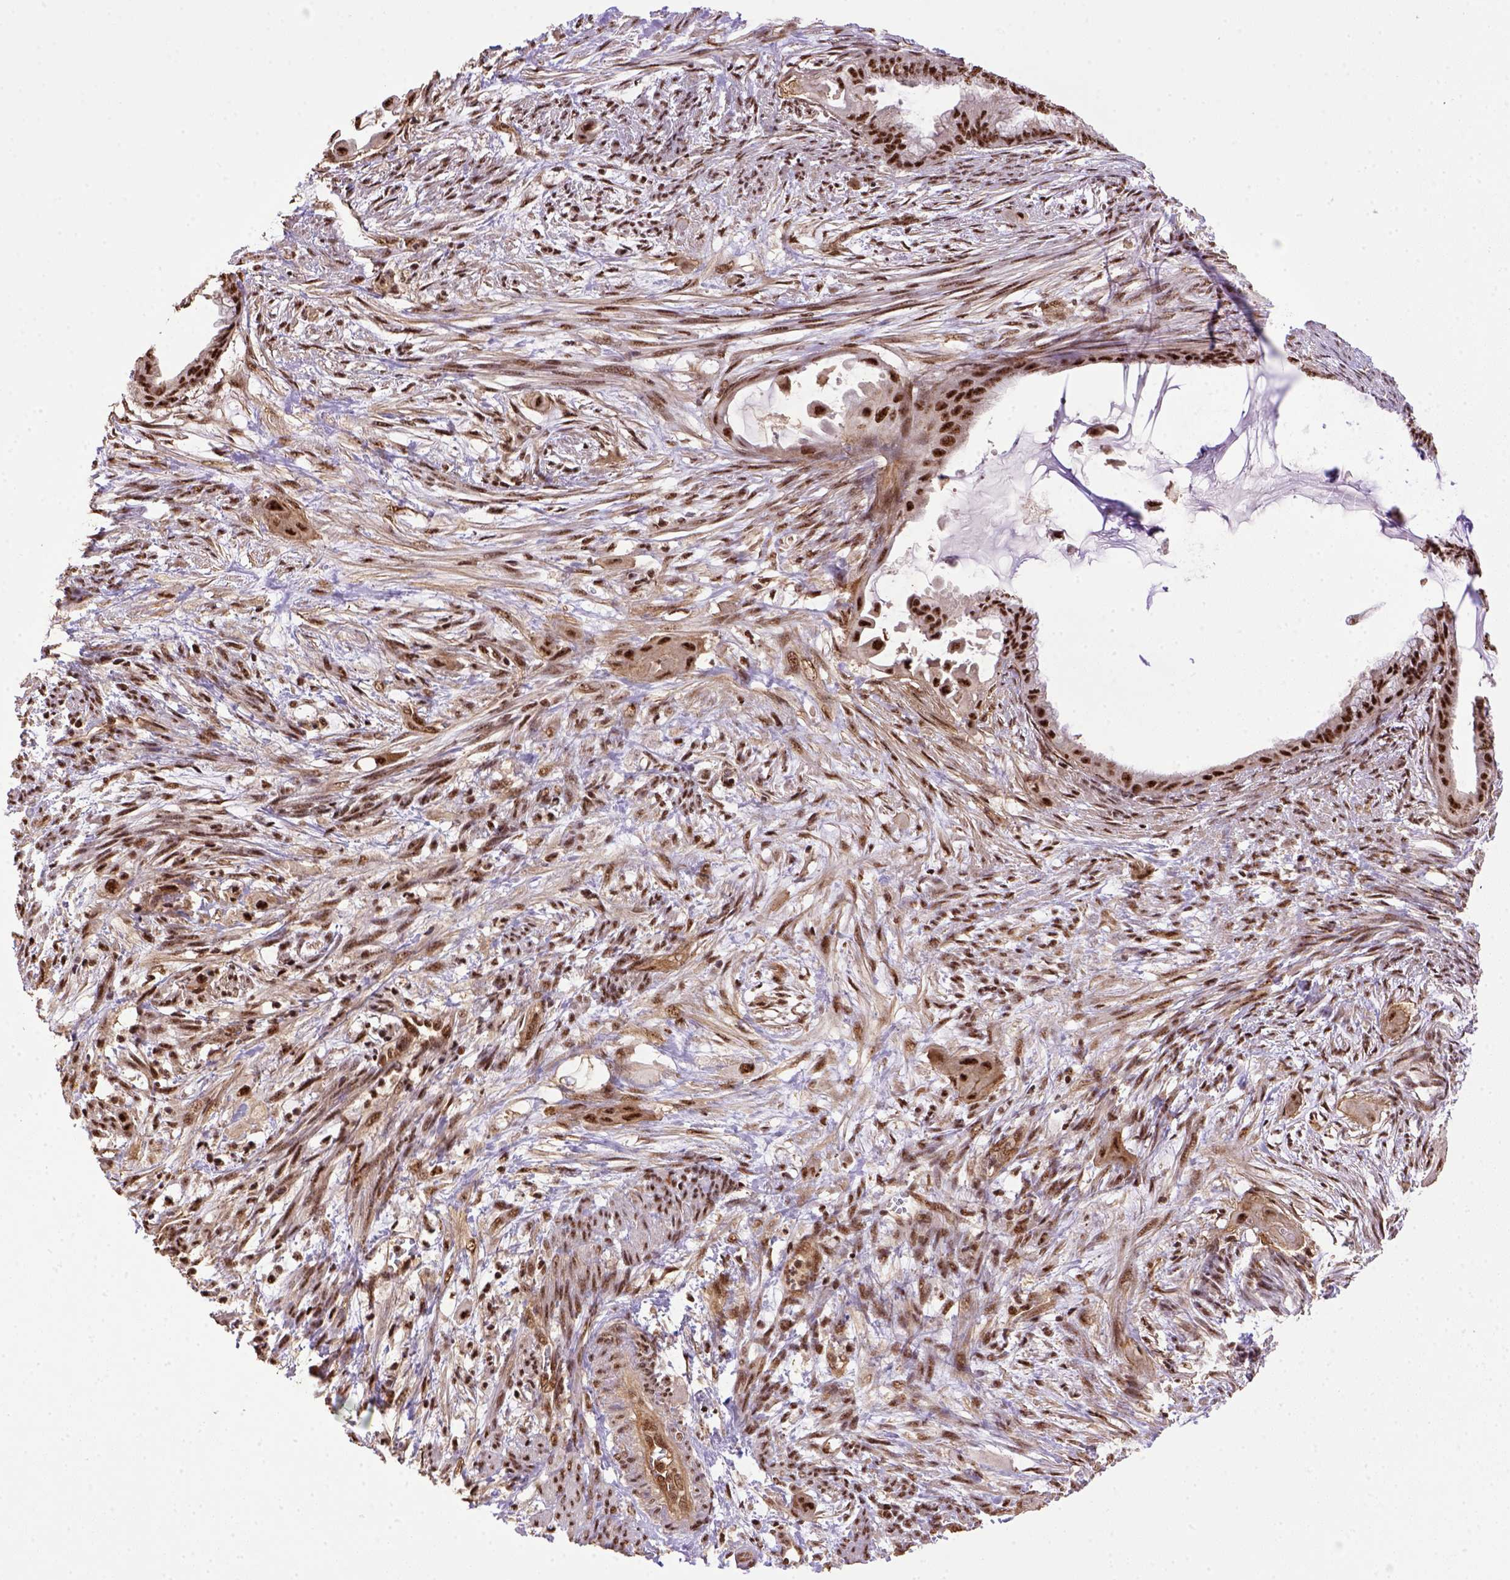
{"staining": {"intensity": "moderate", "quantity": ">75%", "location": "nuclear"}, "tissue": "endometrial cancer", "cell_type": "Tumor cells", "image_type": "cancer", "snomed": [{"axis": "morphology", "description": "Adenocarcinoma, NOS"}, {"axis": "topography", "description": "Endometrium"}], "caption": "Moderate nuclear expression for a protein is seen in approximately >75% of tumor cells of adenocarcinoma (endometrial) using IHC.", "gene": "PPIG", "patient": {"sex": "female", "age": 86}}